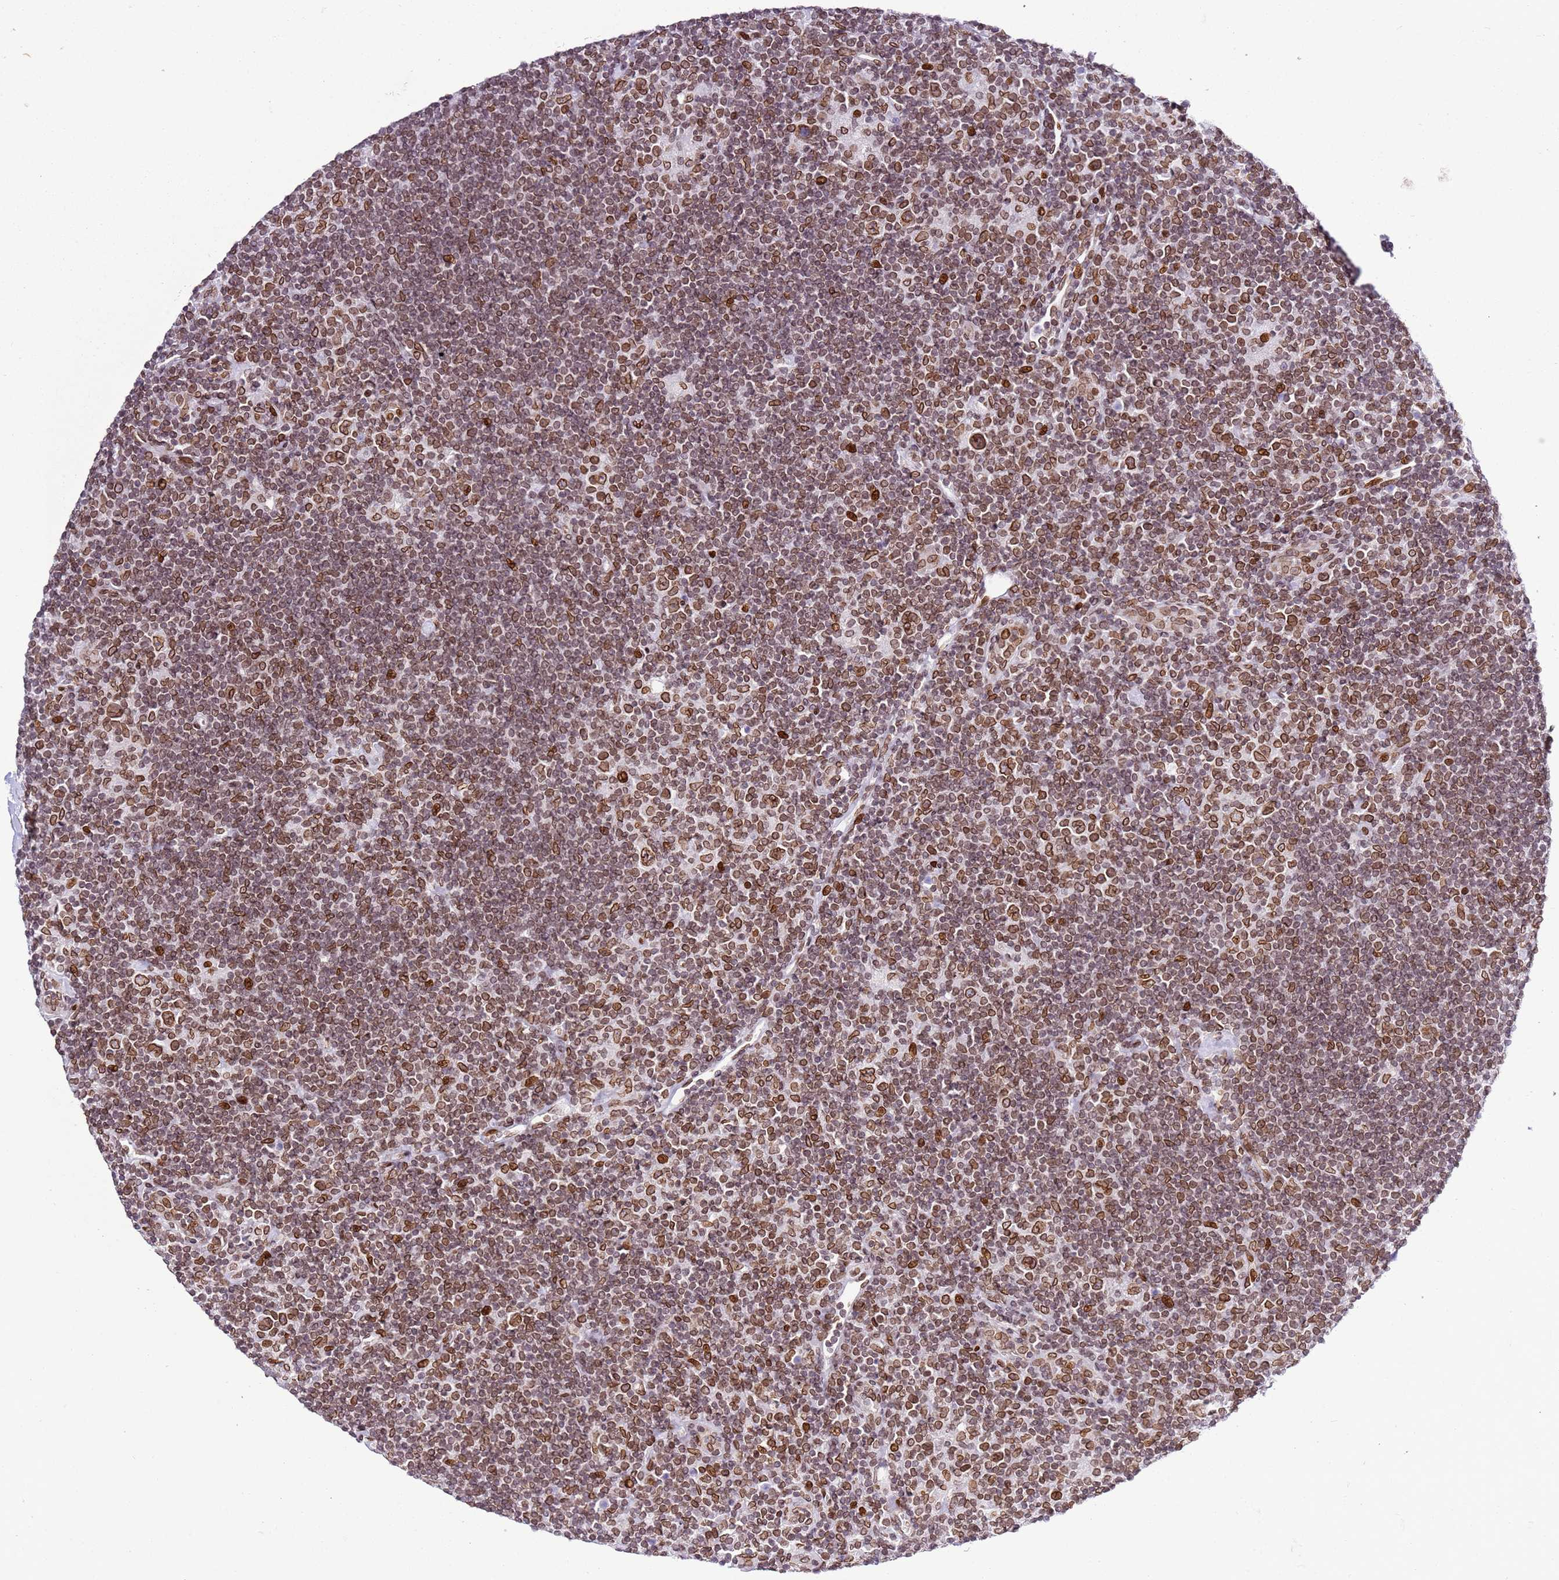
{"staining": {"intensity": "moderate", "quantity": ">75%", "location": "cytoplasmic/membranous,nuclear"}, "tissue": "lymphoma", "cell_type": "Tumor cells", "image_type": "cancer", "snomed": [{"axis": "morphology", "description": "Hodgkin's disease, NOS"}, {"axis": "topography", "description": "Lymph node"}], "caption": "Protein staining by immunohistochemistry exhibits moderate cytoplasmic/membranous and nuclear staining in approximately >75% of tumor cells in lymphoma.", "gene": "POU6F1", "patient": {"sex": "female", "age": 57}}